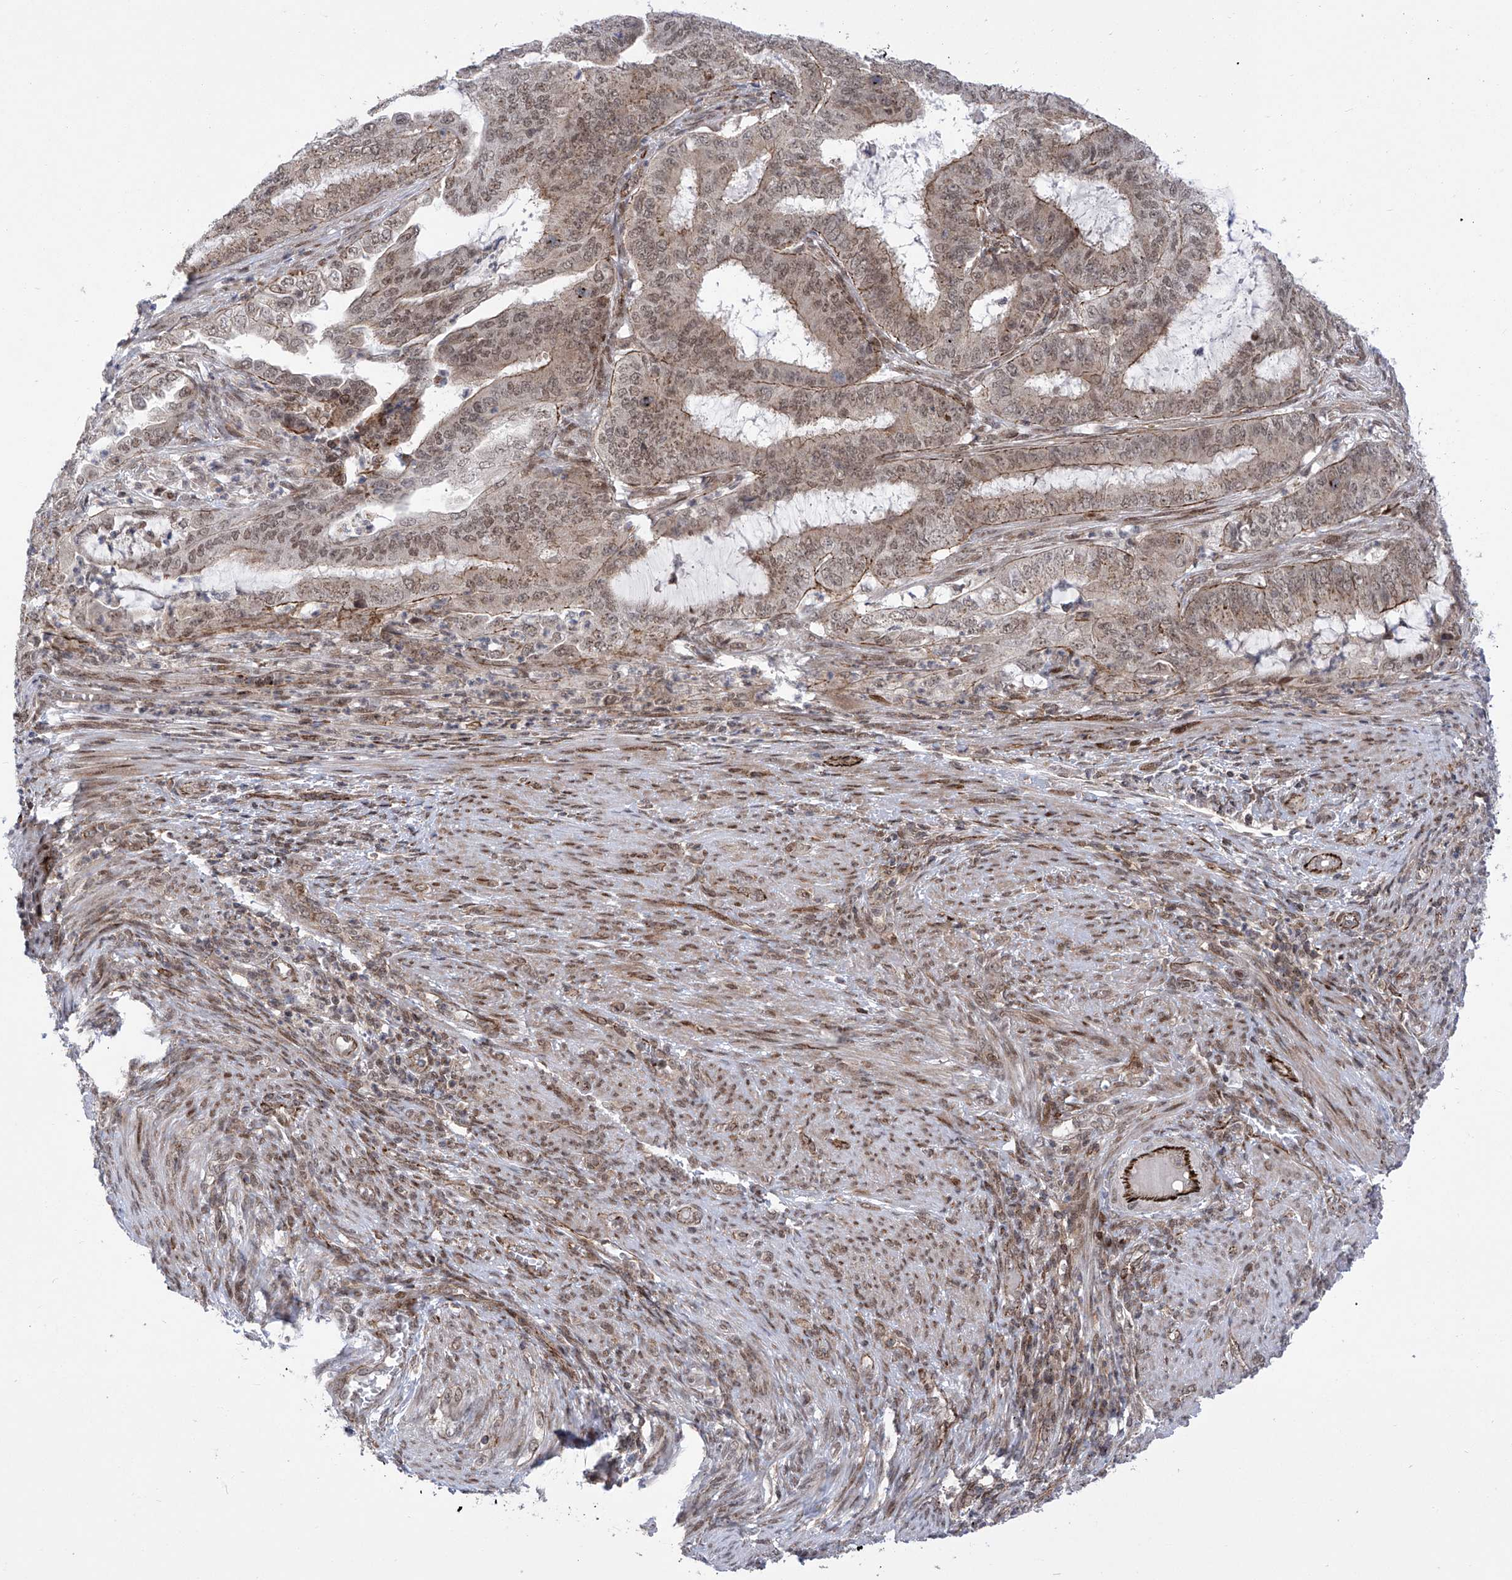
{"staining": {"intensity": "moderate", "quantity": ">75%", "location": "cytoplasmic/membranous,nuclear"}, "tissue": "endometrial cancer", "cell_type": "Tumor cells", "image_type": "cancer", "snomed": [{"axis": "morphology", "description": "Adenocarcinoma, NOS"}, {"axis": "topography", "description": "Endometrium"}], "caption": "This micrograph shows IHC staining of endometrial adenocarcinoma, with medium moderate cytoplasmic/membranous and nuclear staining in about >75% of tumor cells.", "gene": "CEP290", "patient": {"sex": "female", "age": 51}}